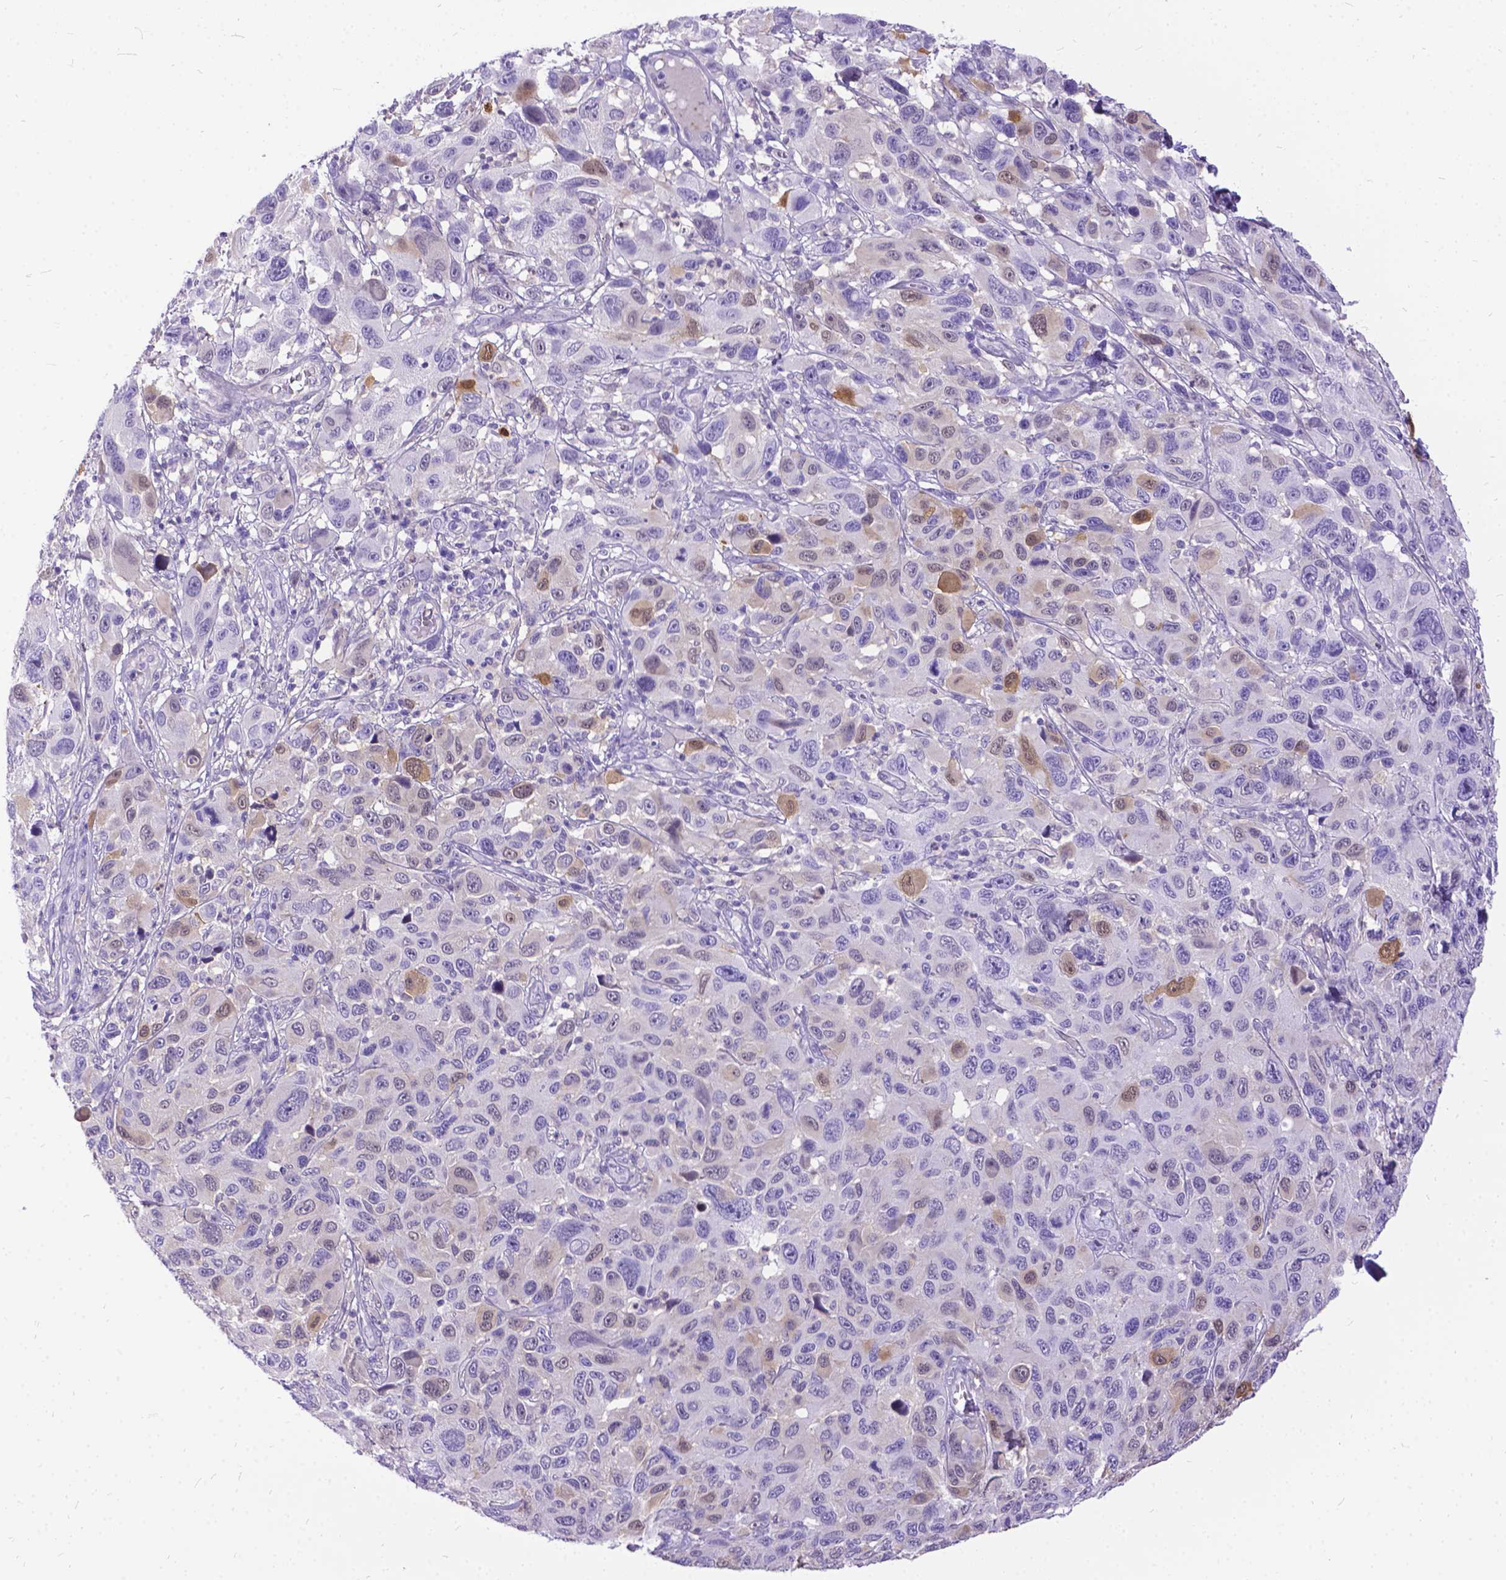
{"staining": {"intensity": "moderate", "quantity": "<25%", "location": "cytoplasmic/membranous,nuclear"}, "tissue": "melanoma", "cell_type": "Tumor cells", "image_type": "cancer", "snomed": [{"axis": "morphology", "description": "Malignant melanoma, NOS"}, {"axis": "topography", "description": "Skin"}], "caption": "An image of malignant melanoma stained for a protein shows moderate cytoplasmic/membranous and nuclear brown staining in tumor cells.", "gene": "TMEM169", "patient": {"sex": "male", "age": 53}}